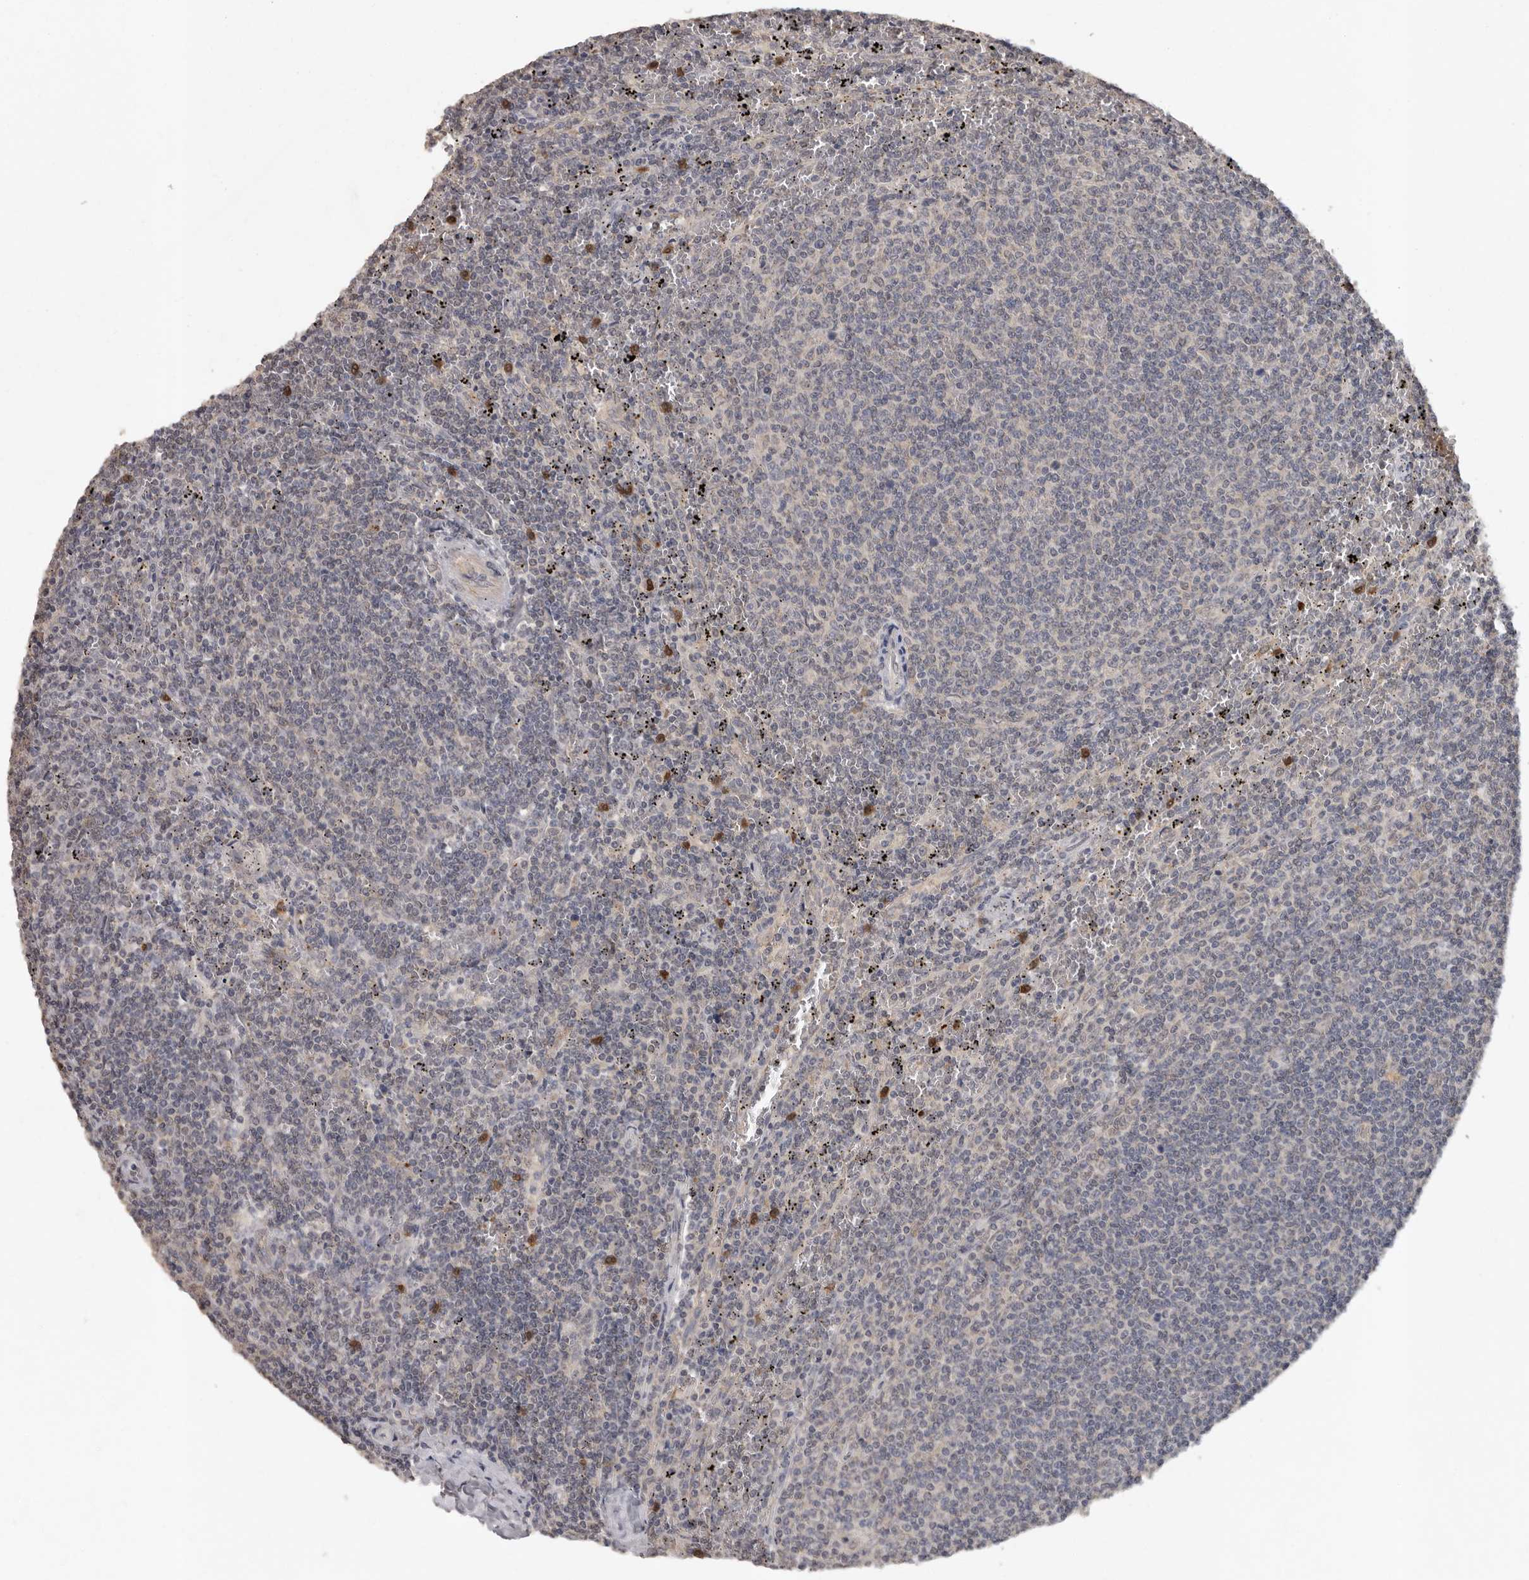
{"staining": {"intensity": "negative", "quantity": "none", "location": "none"}, "tissue": "lymphoma", "cell_type": "Tumor cells", "image_type": "cancer", "snomed": [{"axis": "morphology", "description": "Malignant lymphoma, non-Hodgkin's type, Low grade"}, {"axis": "topography", "description": "Spleen"}], "caption": "Immunohistochemistry image of lymphoma stained for a protein (brown), which displays no positivity in tumor cells. (DAB IHC with hematoxylin counter stain).", "gene": "MTF1", "patient": {"sex": "female", "age": 50}}